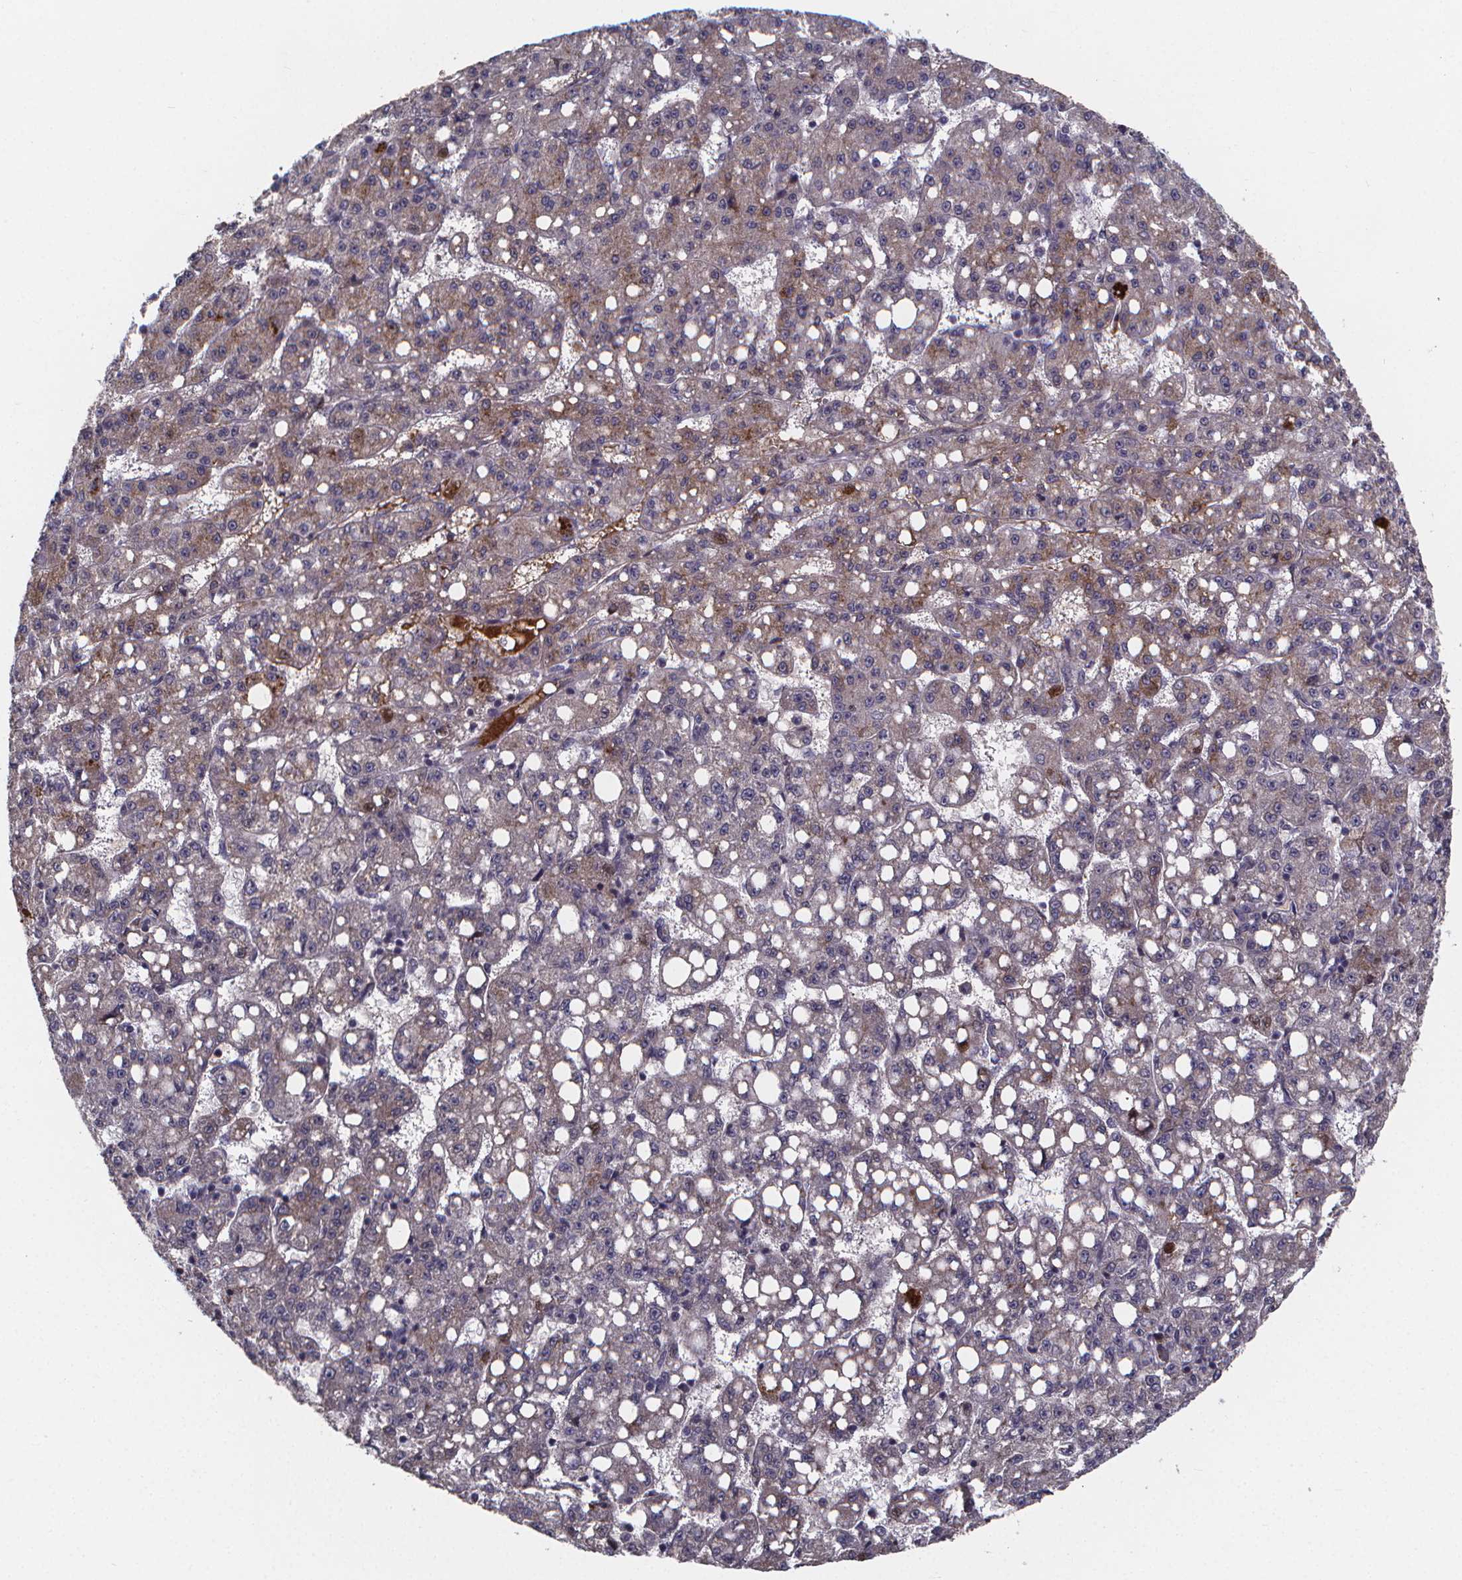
{"staining": {"intensity": "weak", "quantity": "<25%", "location": "cytoplasmic/membranous"}, "tissue": "liver cancer", "cell_type": "Tumor cells", "image_type": "cancer", "snomed": [{"axis": "morphology", "description": "Carcinoma, Hepatocellular, NOS"}, {"axis": "topography", "description": "Liver"}], "caption": "This is an immunohistochemistry histopathology image of human liver cancer (hepatocellular carcinoma). There is no staining in tumor cells.", "gene": "AGT", "patient": {"sex": "female", "age": 65}}